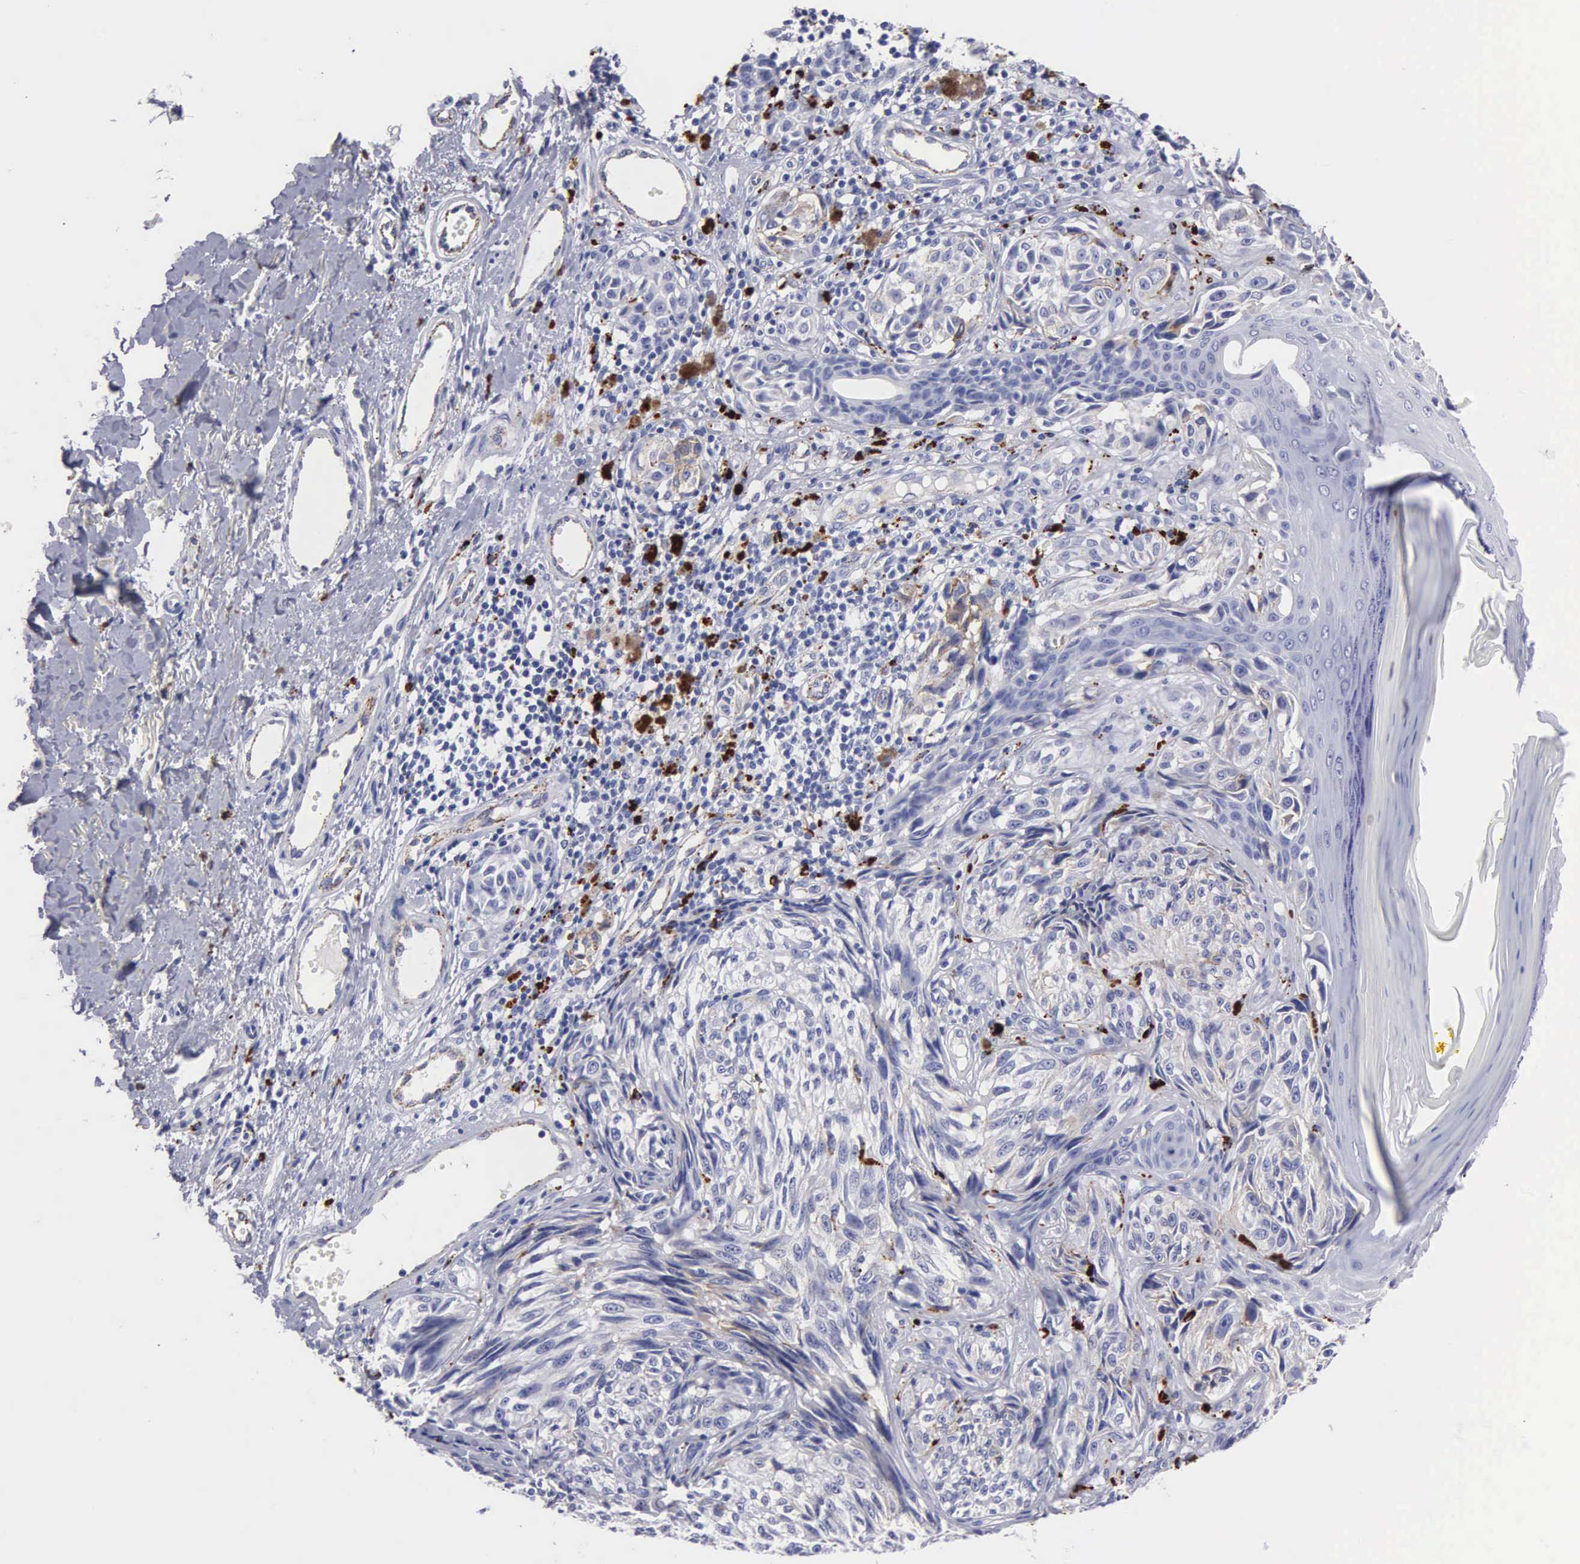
{"staining": {"intensity": "negative", "quantity": "none", "location": "none"}, "tissue": "melanoma", "cell_type": "Tumor cells", "image_type": "cancer", "snomed": [{"axis": "morphology", "description": "Malignant melanoma, NOS"}, {"axis": "topography", "description": "Skin"}], "caption": "Tumor cells are negative for brown protein staining in melanoma.", "gene": "CTSL", "patient": {"sex": "male", "age": 67}}